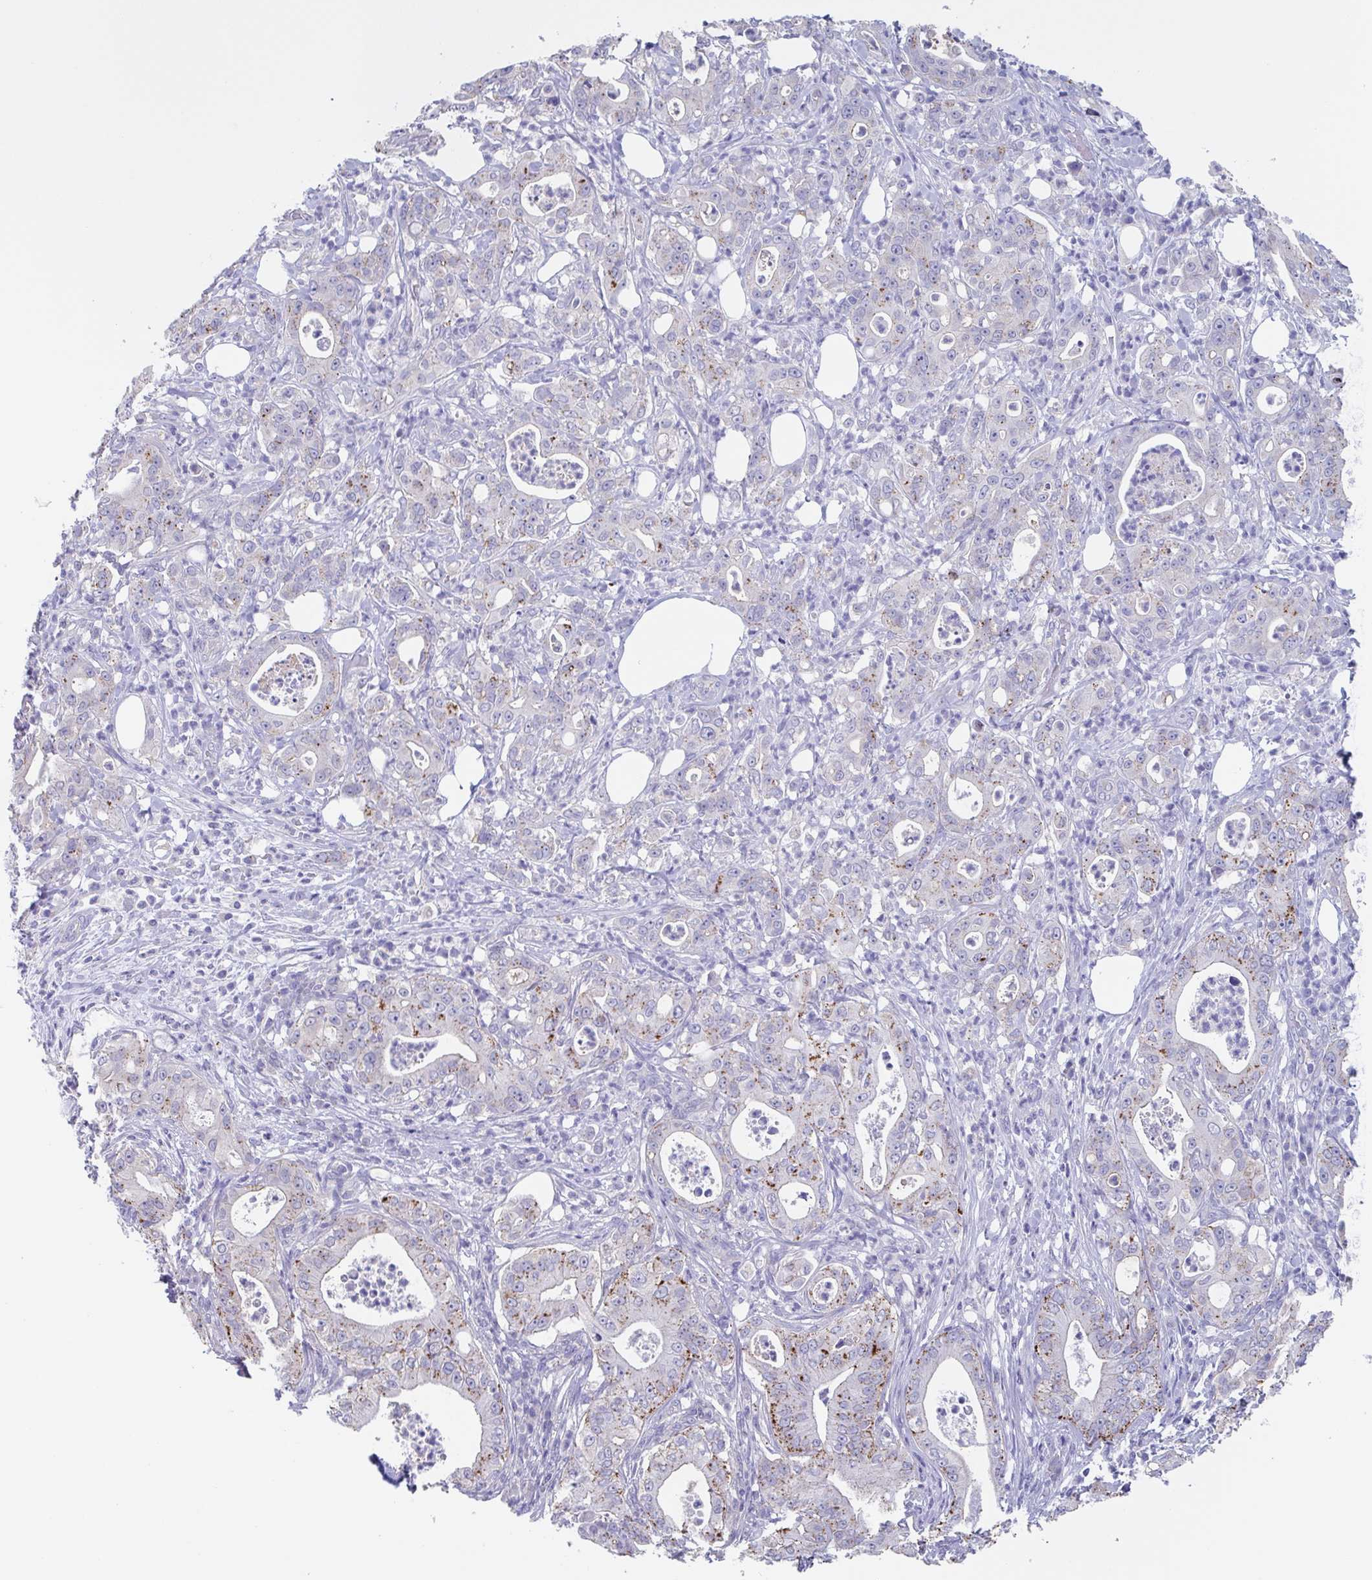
{"staining": {"intensity": "moderate", "quantity": "25%-75%", "location": "cytoplasmic/membranous"}, "tissue": "pancreatic cancer", "cell_type": "Tumor cells", "image_type": "cancer", "snomed": [{"axis": "morphology", "description": "Adenocarcinoma, NOS"}, {"axis": "topography", "description": "Pancreas"}], "caption": "High-power microscopy captured an immunohistochemistry (IHC) image of pancreatic cancer (adenocarcinoma), revealing moderate cytoplasmic/membranous expression in about 25%-75% of tumor cells. Using DAB (brown) and hematoxylin (blue) stains, captured at high magnification using brightfield microscopy.", "gene": "CHMP5", "patient": {"sex": "male", "age": 71}}